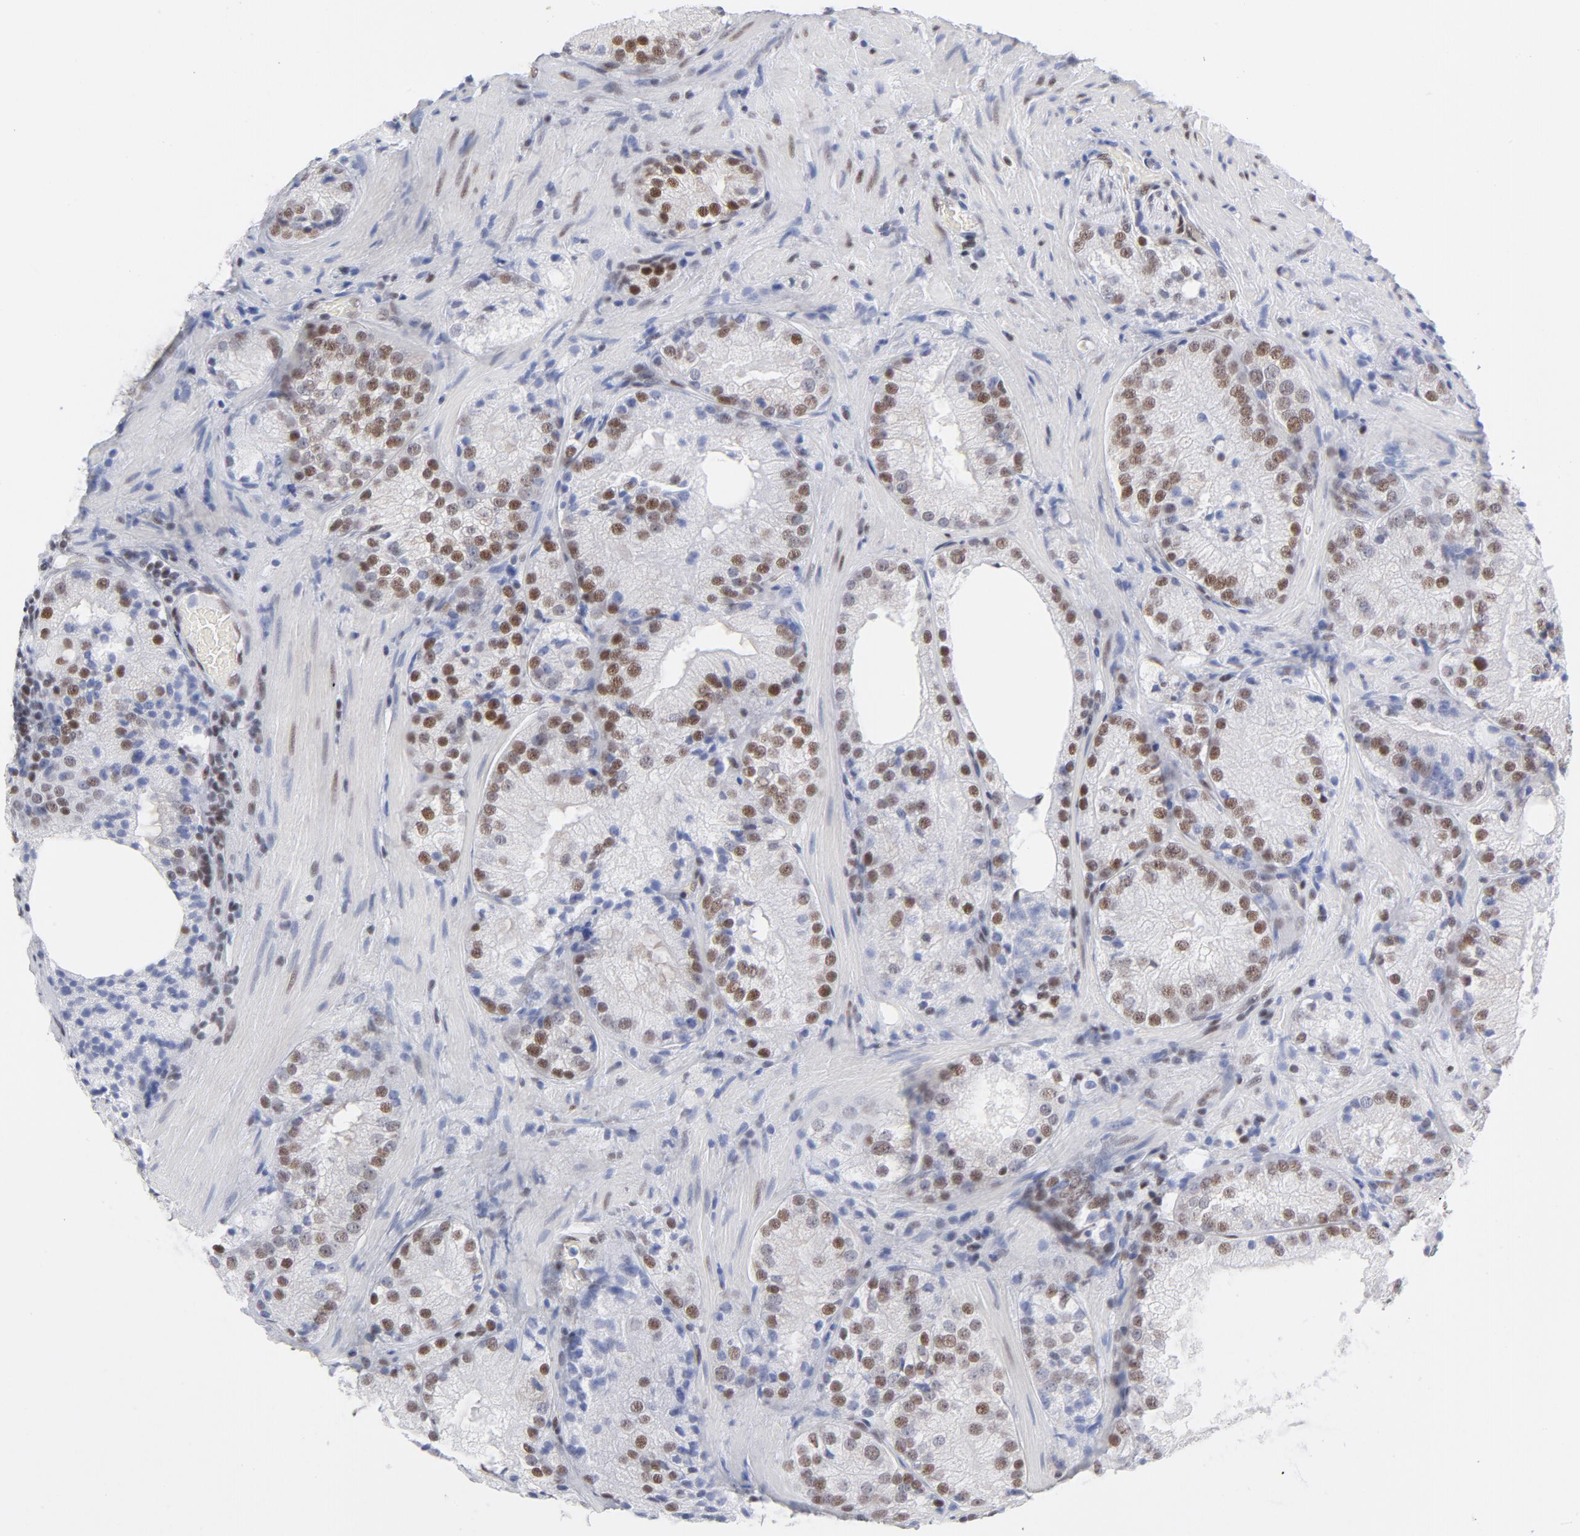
{"staining": {"intensity": "moderate", "quantity": "25%-75%", "location": "nuclear"}, "tissue": "prostate cancer", "cell_type": "Tumor cells", "image_type": "cancer", "snomed": [{"axis": "morphology", "description": "Adenocarcinoma, Low grade"}, {"axis": "topography", "description": "Prostate"}], "caption": "Immunohistochemistry micrograph of neoplastic tissue: prostate cancer stained using IHC displays medium levels of moderate protein expression localized specifically in the nuclear of tumor cells, appearing as a nuclear brown color.", "gene": "ATF2", "patient": {"sex": "male", "age": 60}}